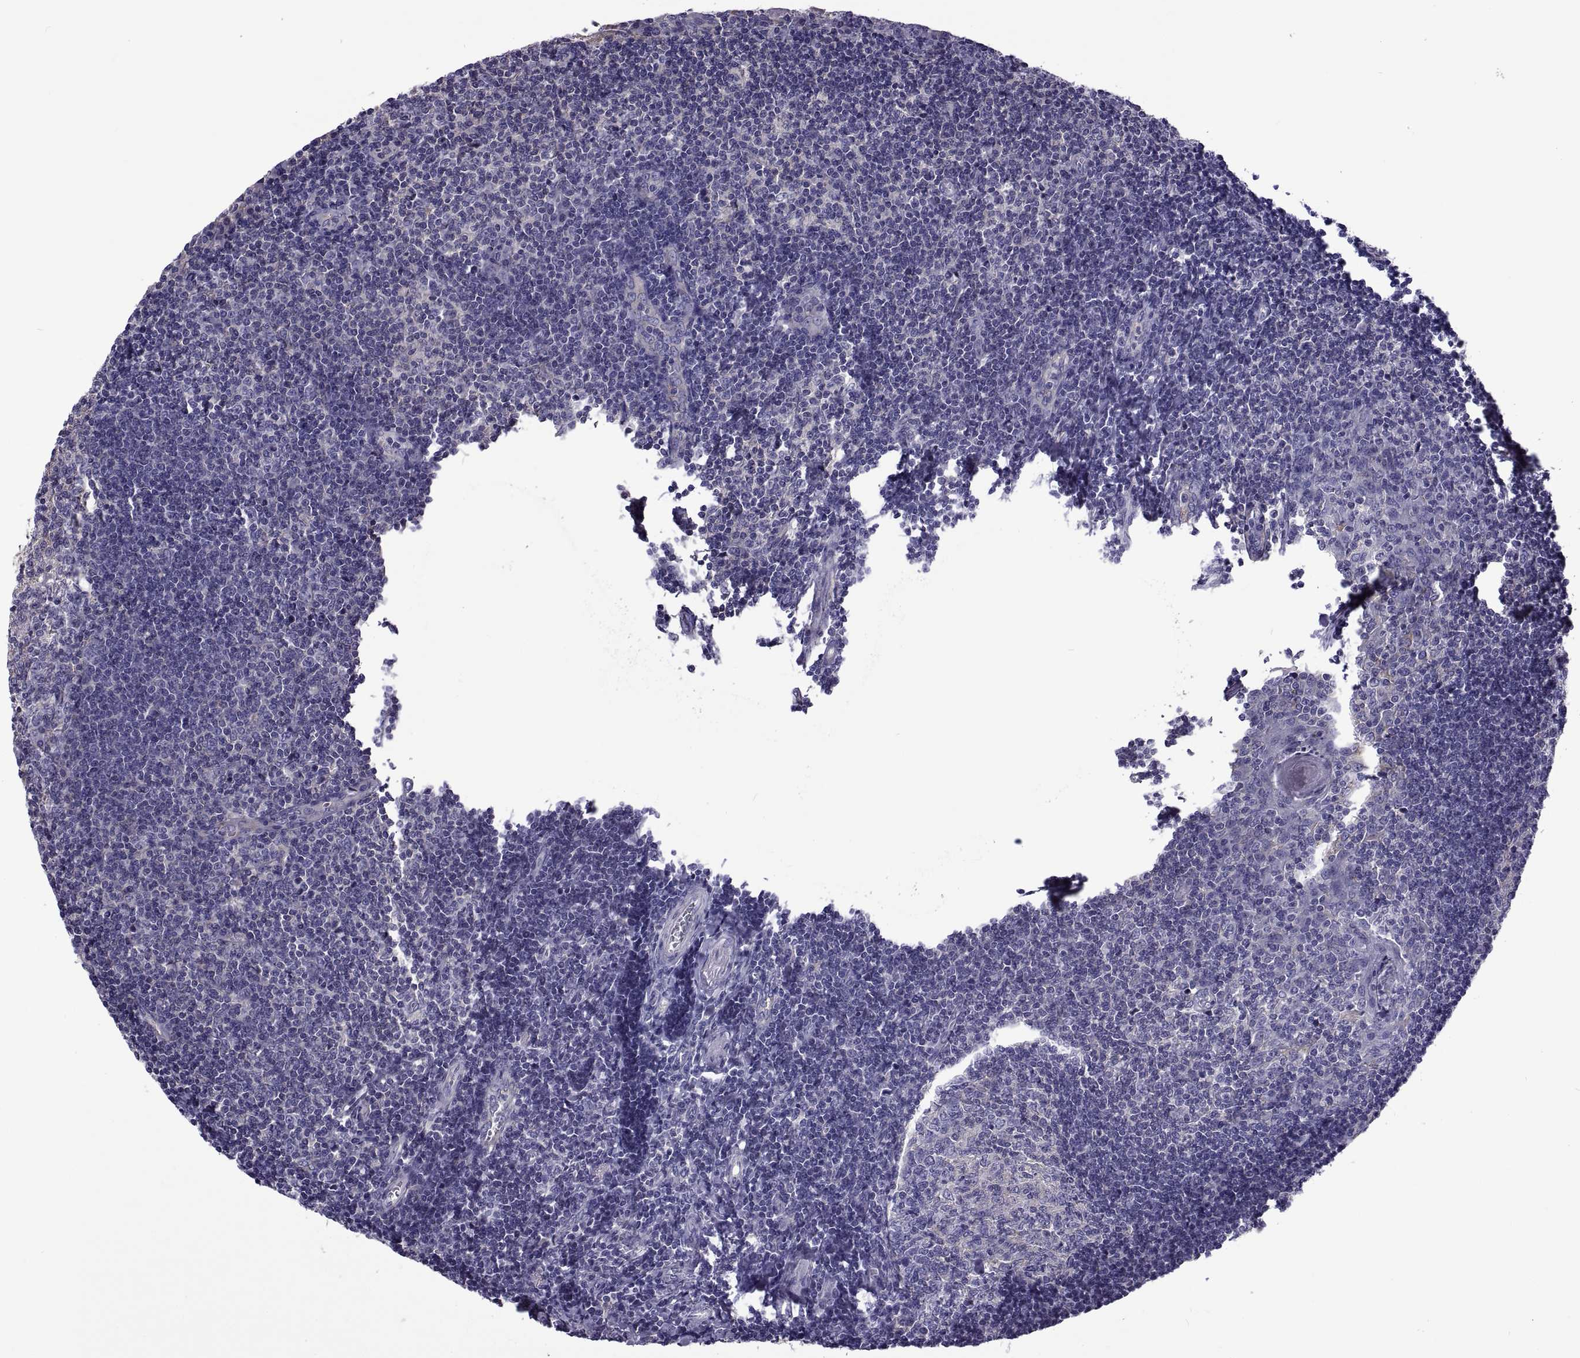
{"staining": {"intensity": "negative", "quantity": "none", "location": "none"}, "tissue": "tonsil", "cell_type": "Germinal center cells", "image_type": "normal", "snomed": [{"axis": "morphology", "description": "Normal tissue, NOS"}, {"axis": "topography", "description": "Tonsil"}], "caption": "Germinal center cells show no significant protein positivity in benign tonsil. Nuclei are stained in blue.", "gene": "TMC3", "patient": {"sex": "female", "age": 13}}